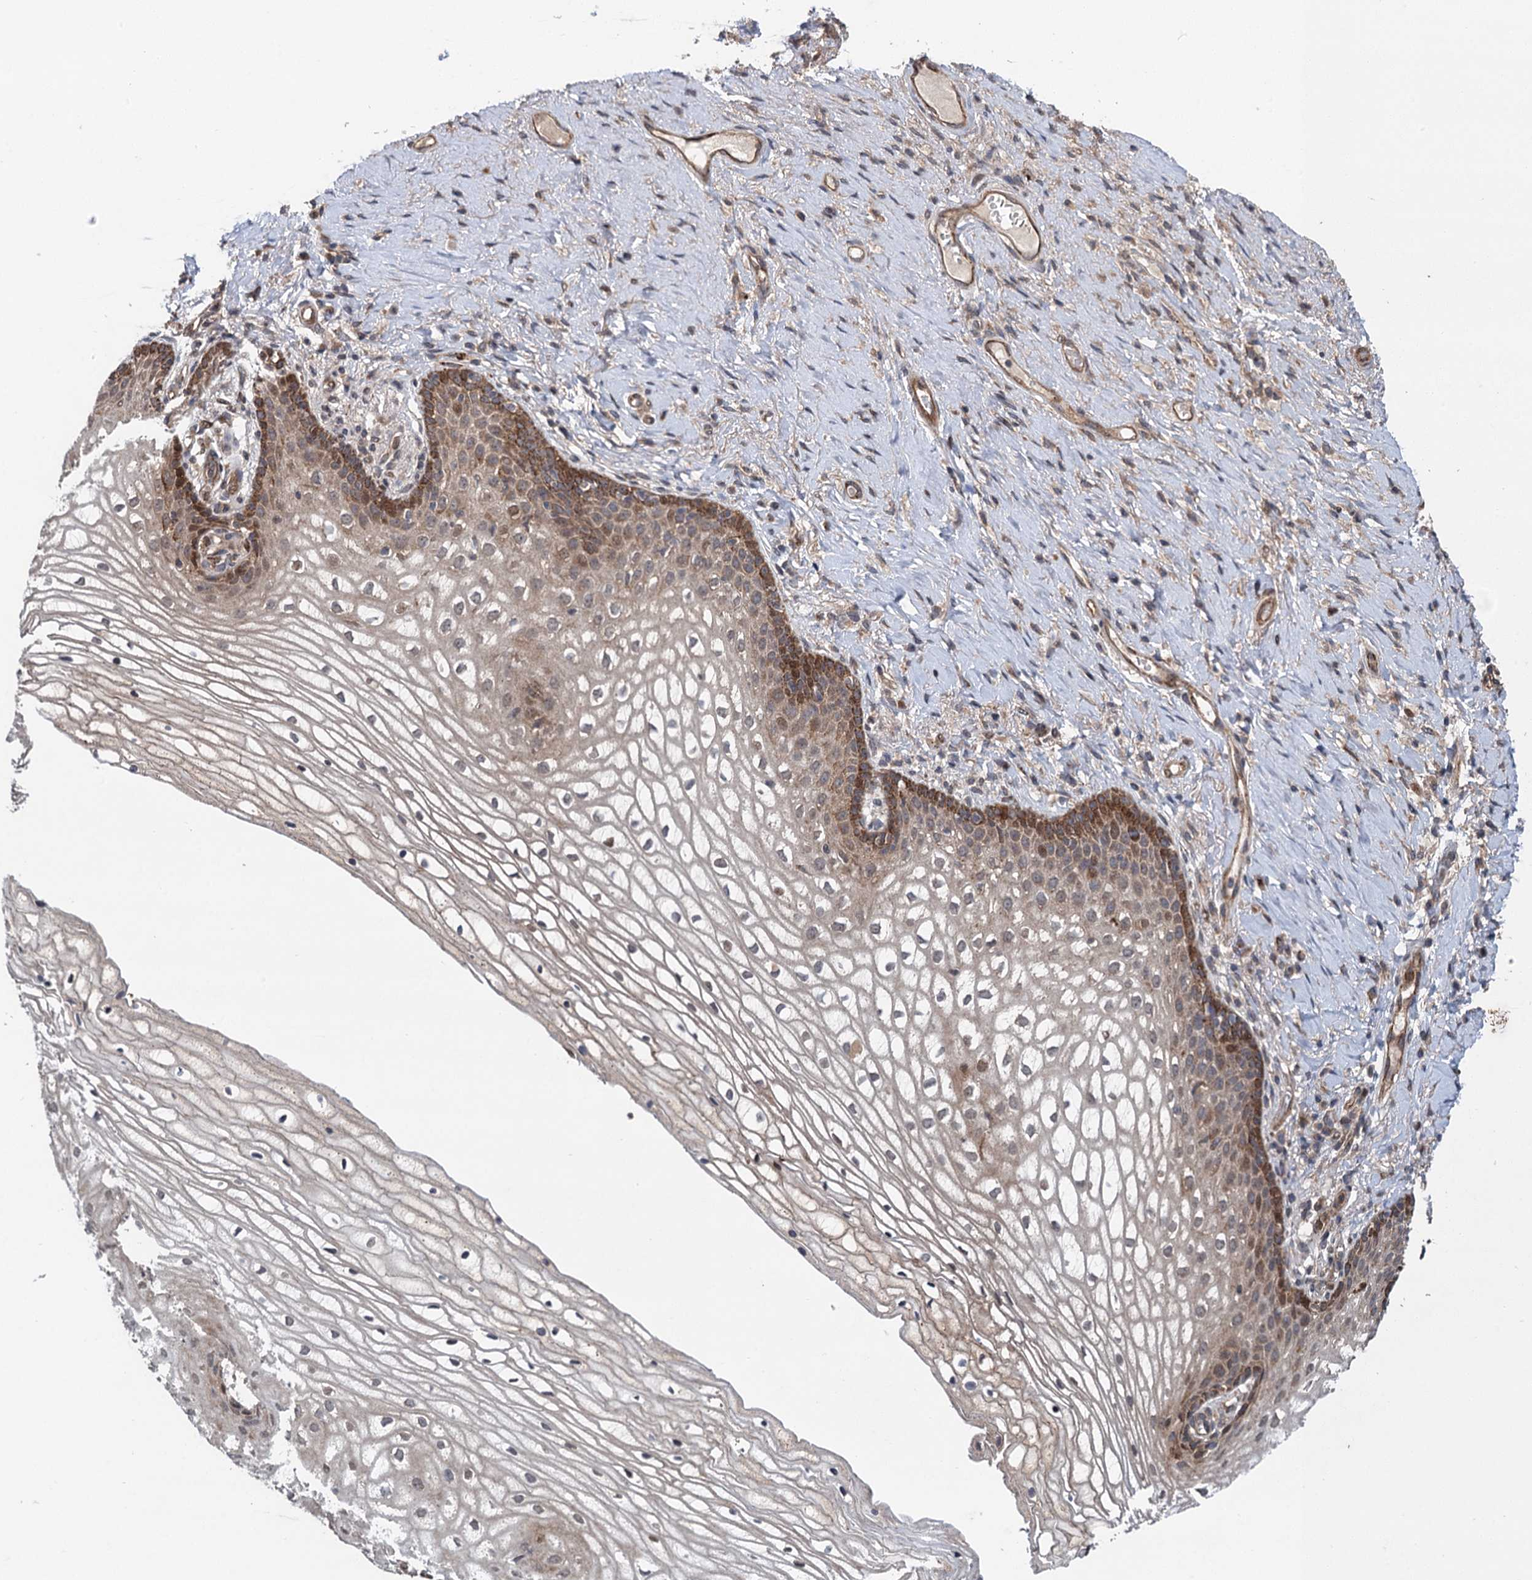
{"staining": {"intensity": "weak", "quantity": "25%-75%", "location": "cytoplasmic/membranous,nuclear"}, "tissue": "vagina", "cell_type": "Squamous epithelial cells", "image_type": "normal", "snomed": [{"axis": "morphology", "description": "Normal tissue, NOS"}, {"axis": "topography", "description": "Vagina"}], "caption": "This histopathology image reveals immunohistochemistry (IHC) staining of benign vagina, with low weak cytoplasmic/membranous,nuclear staining in about 25%-75% of squamous epithelial cells.", "gene": "NLRP10", "patient": {"sex": "female", "age": 60}}